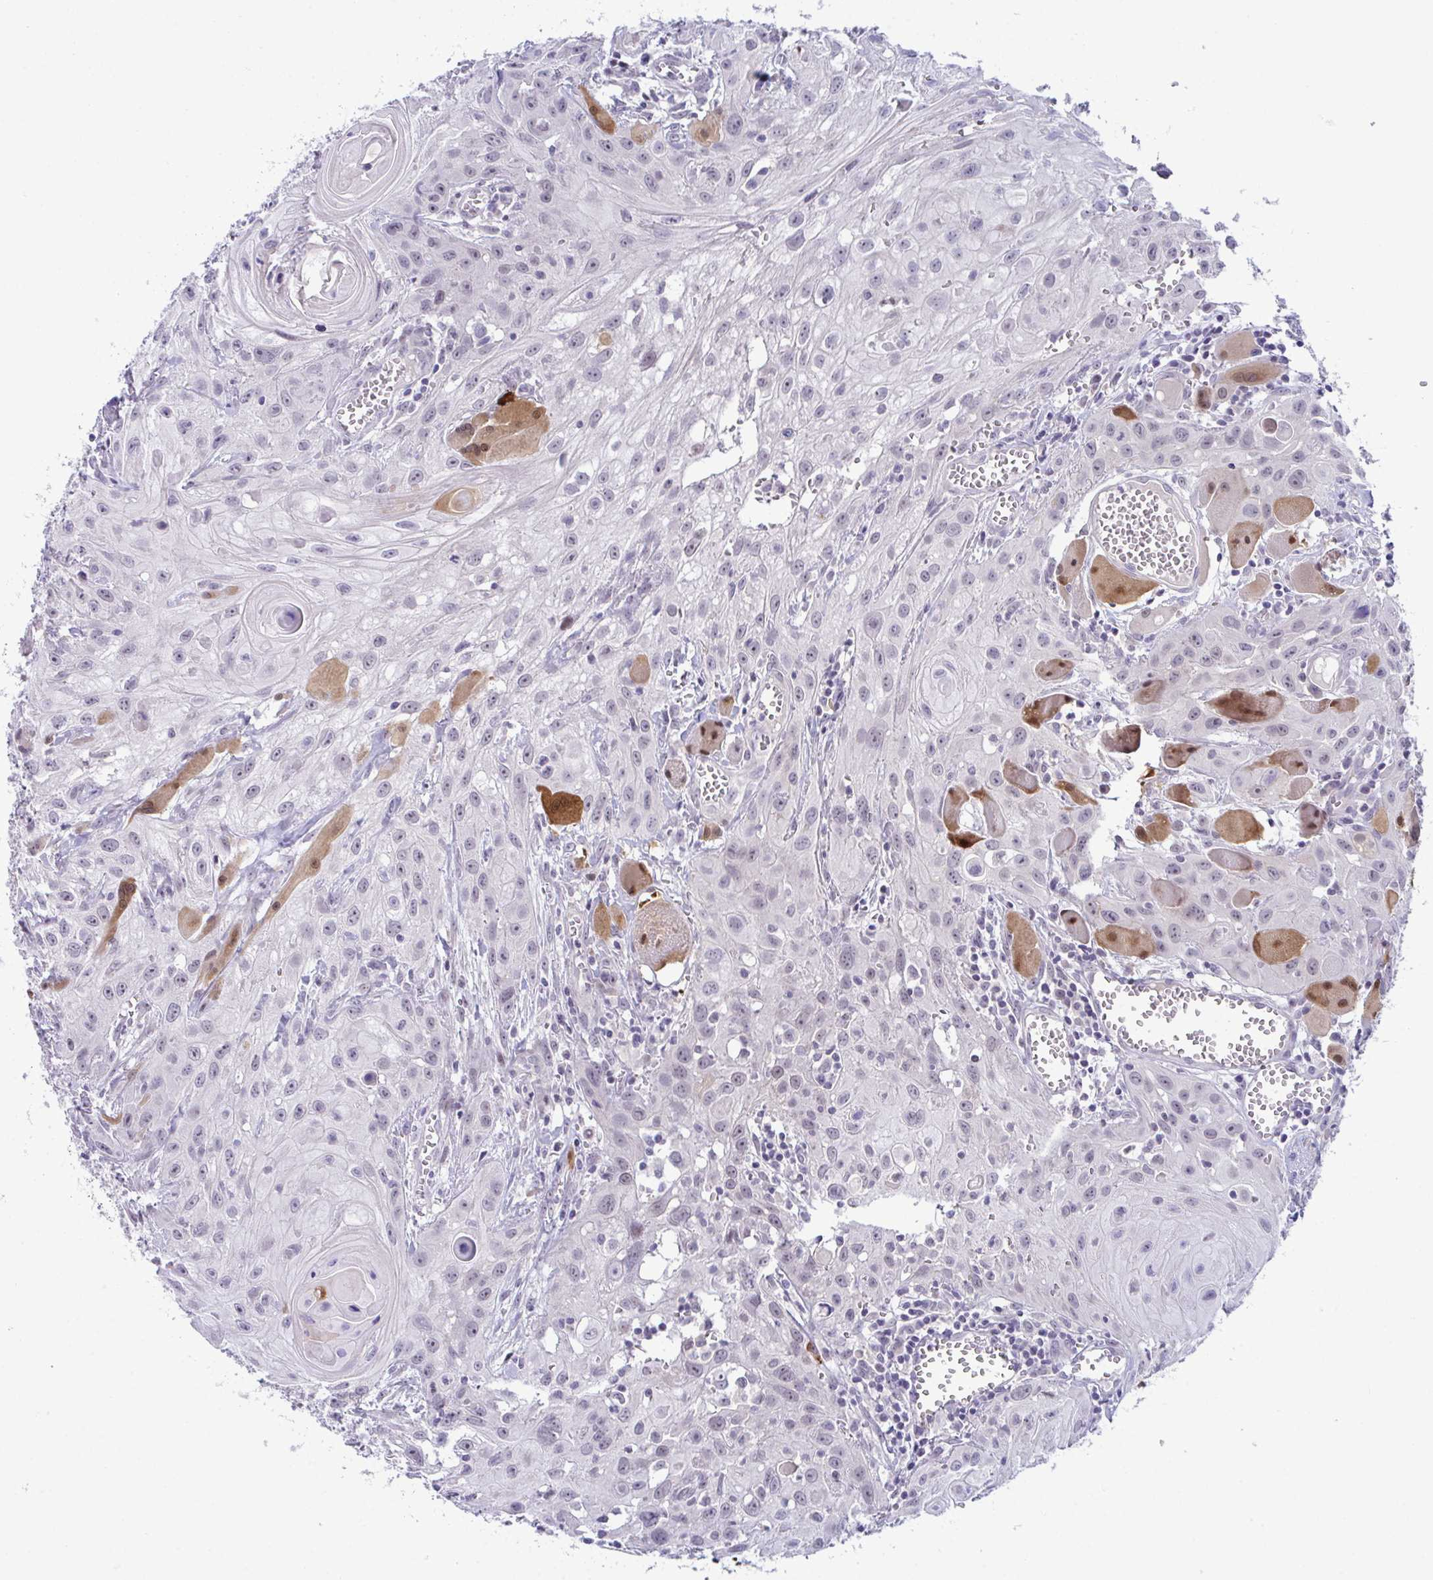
{"staining": {"intensity": "negative", "quantity": "none", "location": "none"}, "tissue": "head and neck cancer", "cell_type": "Tumor cells", "image_type": "cancer", "snomed": [{"axis": "morphology", "description": "Squamous cell carcinoma, NOS"}, {"axis": "topography", "description": "Oral tissue"}, {"axis": "topography", "description": "Head-Neck"}], "caption": "IHC image of neoplastic tissue: human head and neck squamous cell carcinoma stained with DAB (3,3'-diaminobenzidine) shows no significant protein staining in tumor cells. (DAB (3,3'-diaminobenzidine) IHC visualized using brightfield microscopy, high magnification).", "gene": "USP35", "patient": {"sex": "male", "age": 58}}